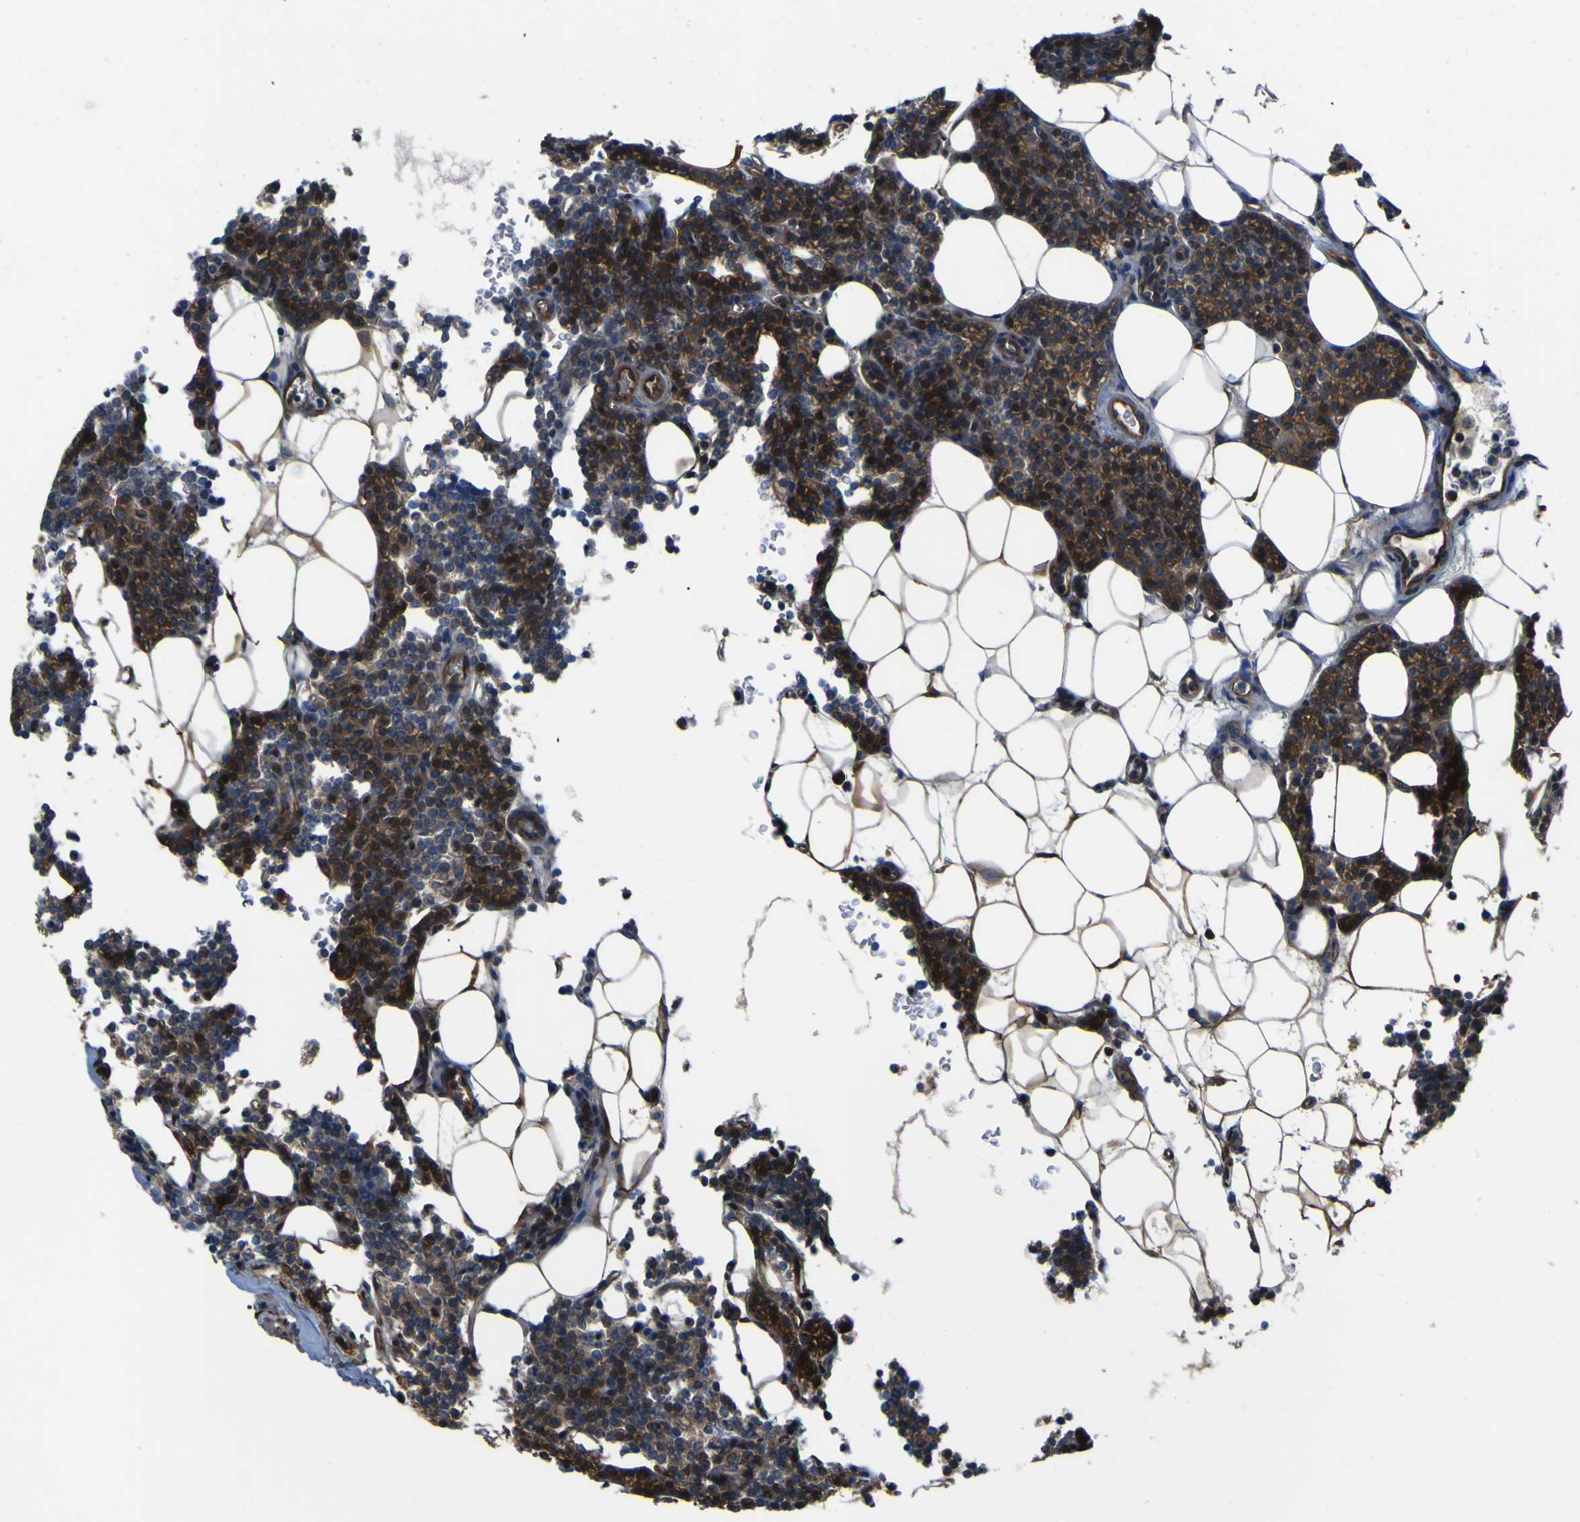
{"staining": {"intensity": "moderate", "quantity": ">75%", "location": "cytoplasmic/membranous"}, "tissue": "parathyroid gland", "cell_type": "Glandular cells", "image_type": "normal", "snomed": [{"axis": "morphology", "description": "Normal tissue, NOS"}, {"axis": "morphology", "description": "Adenoma, NOS"}, {"axis": "topography", "description": "Parathyroid gland"}], "caption": "This photomicrograph demonstrates IHC staining of benign human parathyroid gland, with medium moderate cytoplasmic/membranous positivity in approximately >75% of glandular cells.", "gene": "FBXO30", "patient": {"sex": "female", "age": 51}}